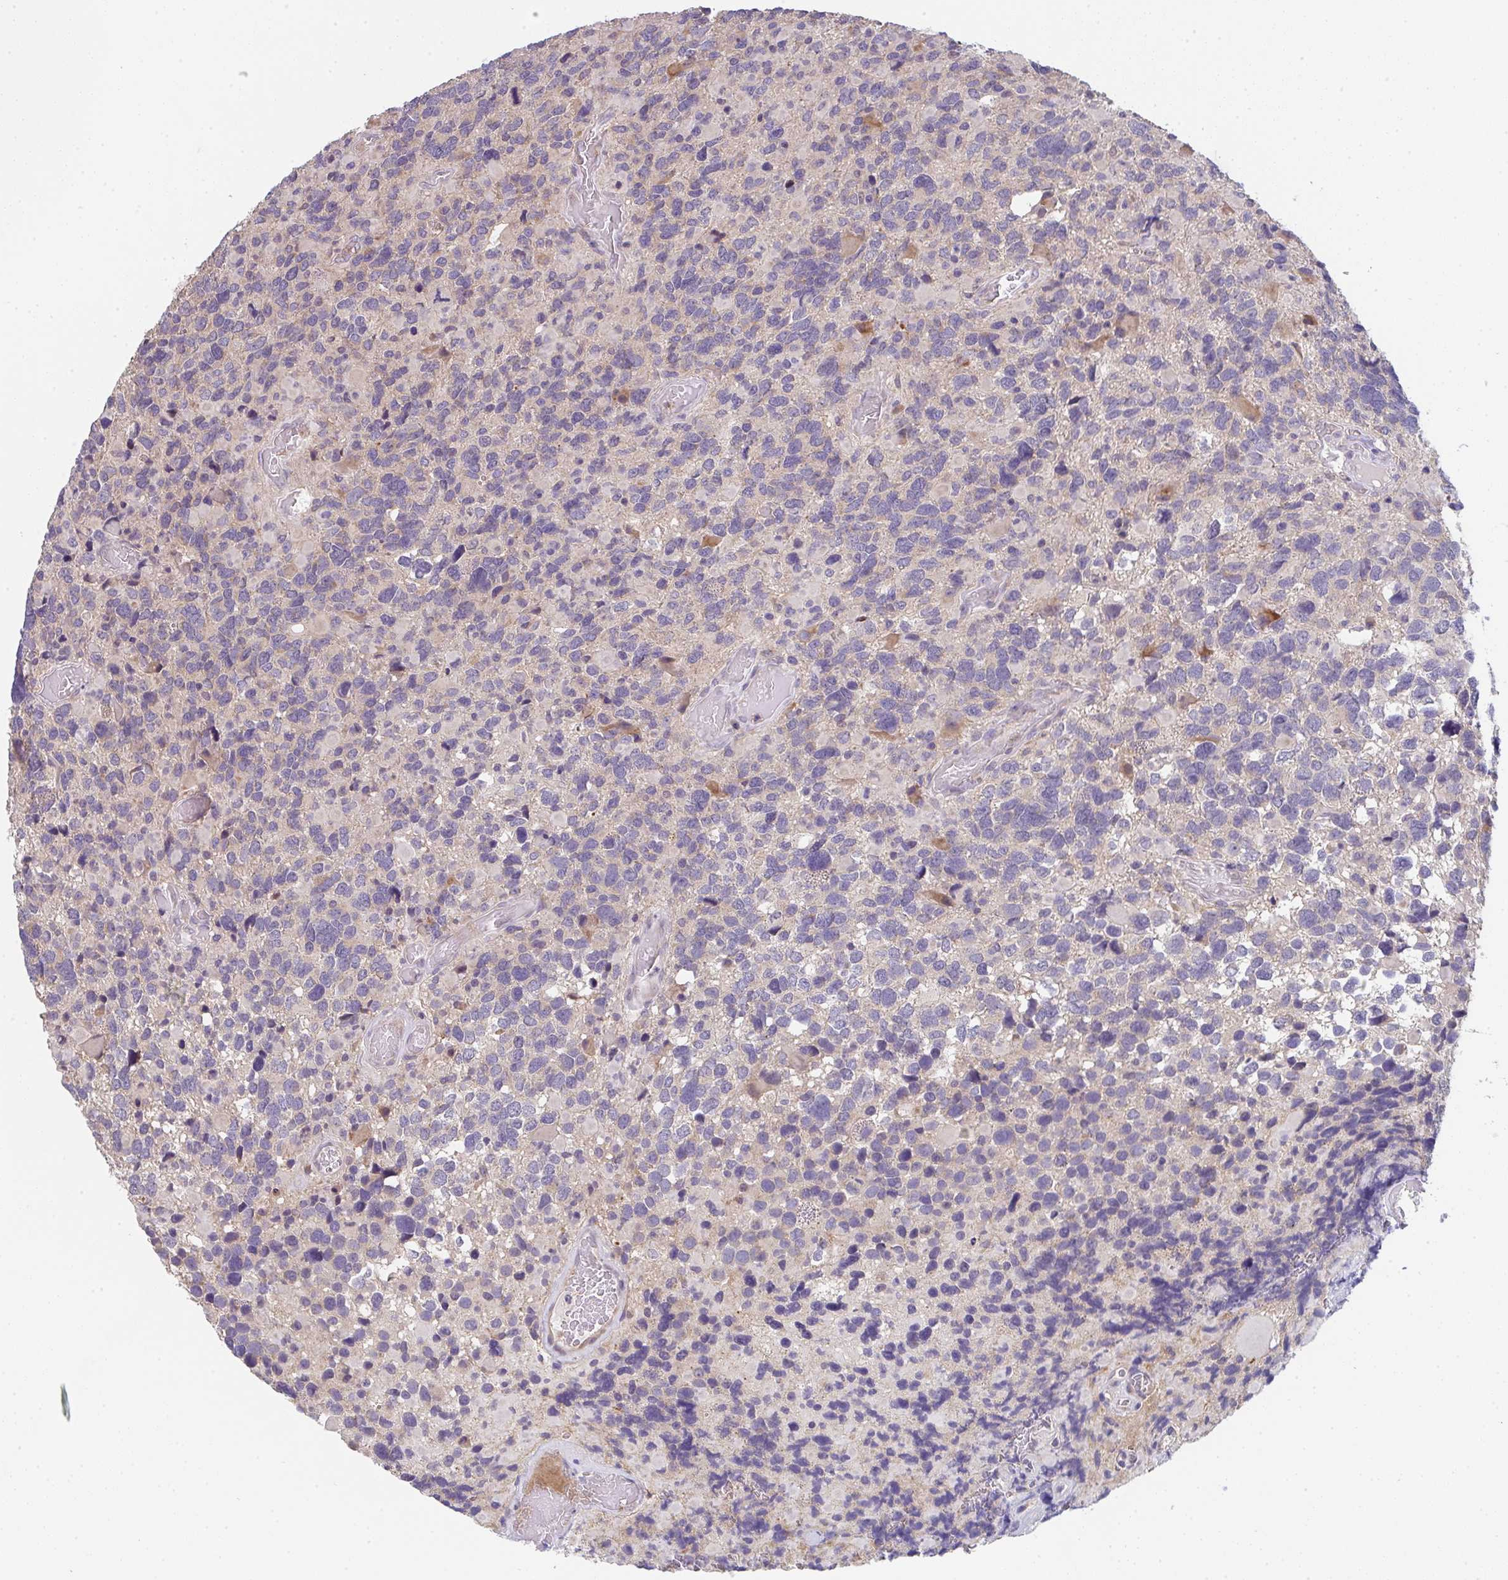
{"staining": {"intensity": "negative", "quantity": "none", "location": "none"}, "tissue": "glioma", "cell_type": "Tumor cells", "image_type": "cancer", "snomed": [{"axis": "morphology", "description": "Glioma, malignant, High grade"}, {"axis": "topography", "description": "Brain"}], "caption": "Tumor cells show no significant protein positivity in glioma.", "gene": "TSPAN31", "patient": {"sex": "female", "age": 40}}